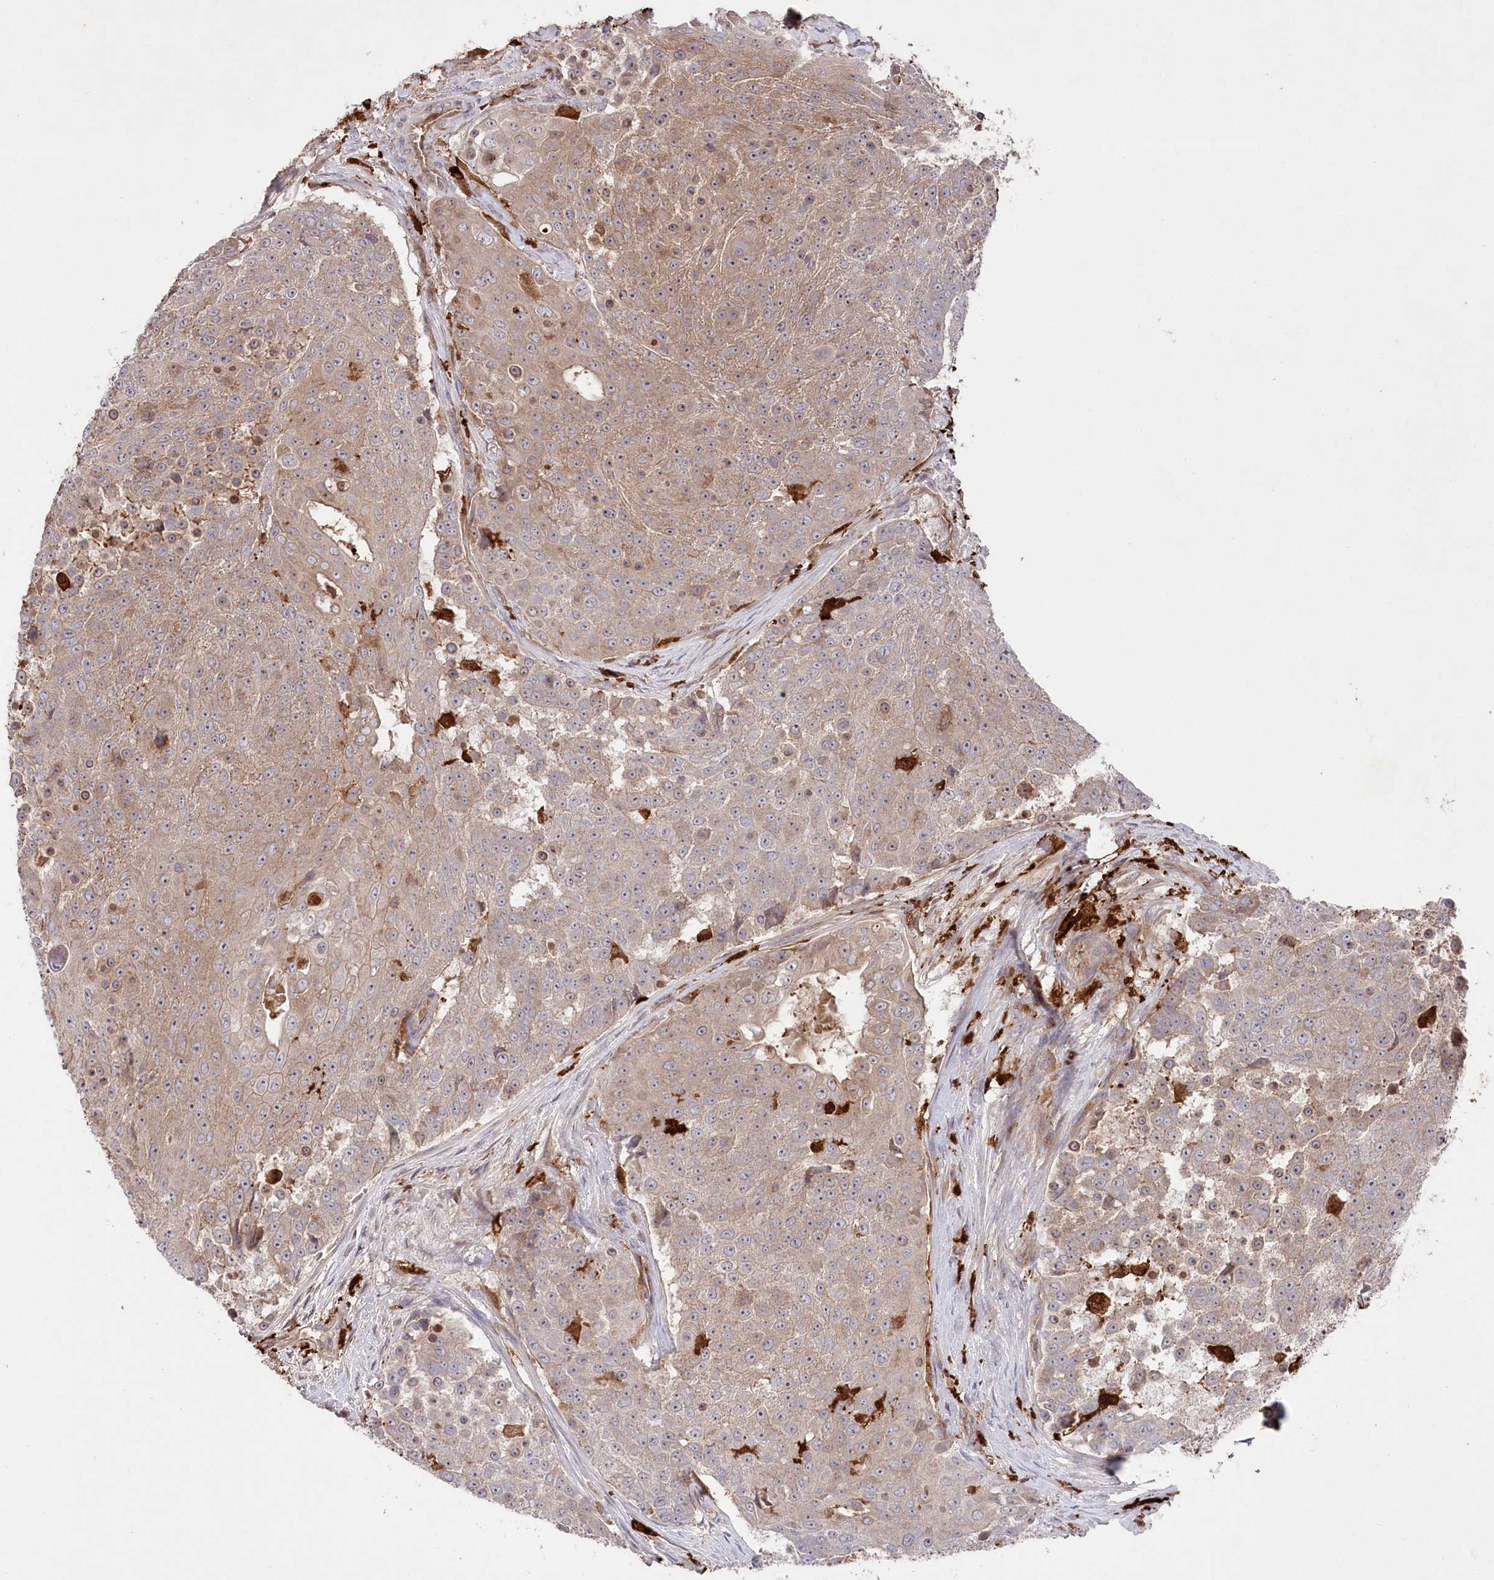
{"staining": {"intensity": "weak", "quantity": ">75%", "location": "cytoplasmic/membranous"}, "tissue": "urothelial cancer", "cell_type": "Tumor cells", "image_type": "cancer", "snomed": [{"axis": "morphology", "description": "Urothelial carcinoma, High grade"}, {"axis": "topography", "description": "Urinary bladder"}], "caption": "DAB immunohistochemical staining of human urothelial cancer exhibits weak cytoplasmic/membranous protein staining in approximately >75% of tumor cells.", "gene": "PPP1R21", "patient": {"sex": "female", "age": 63}}